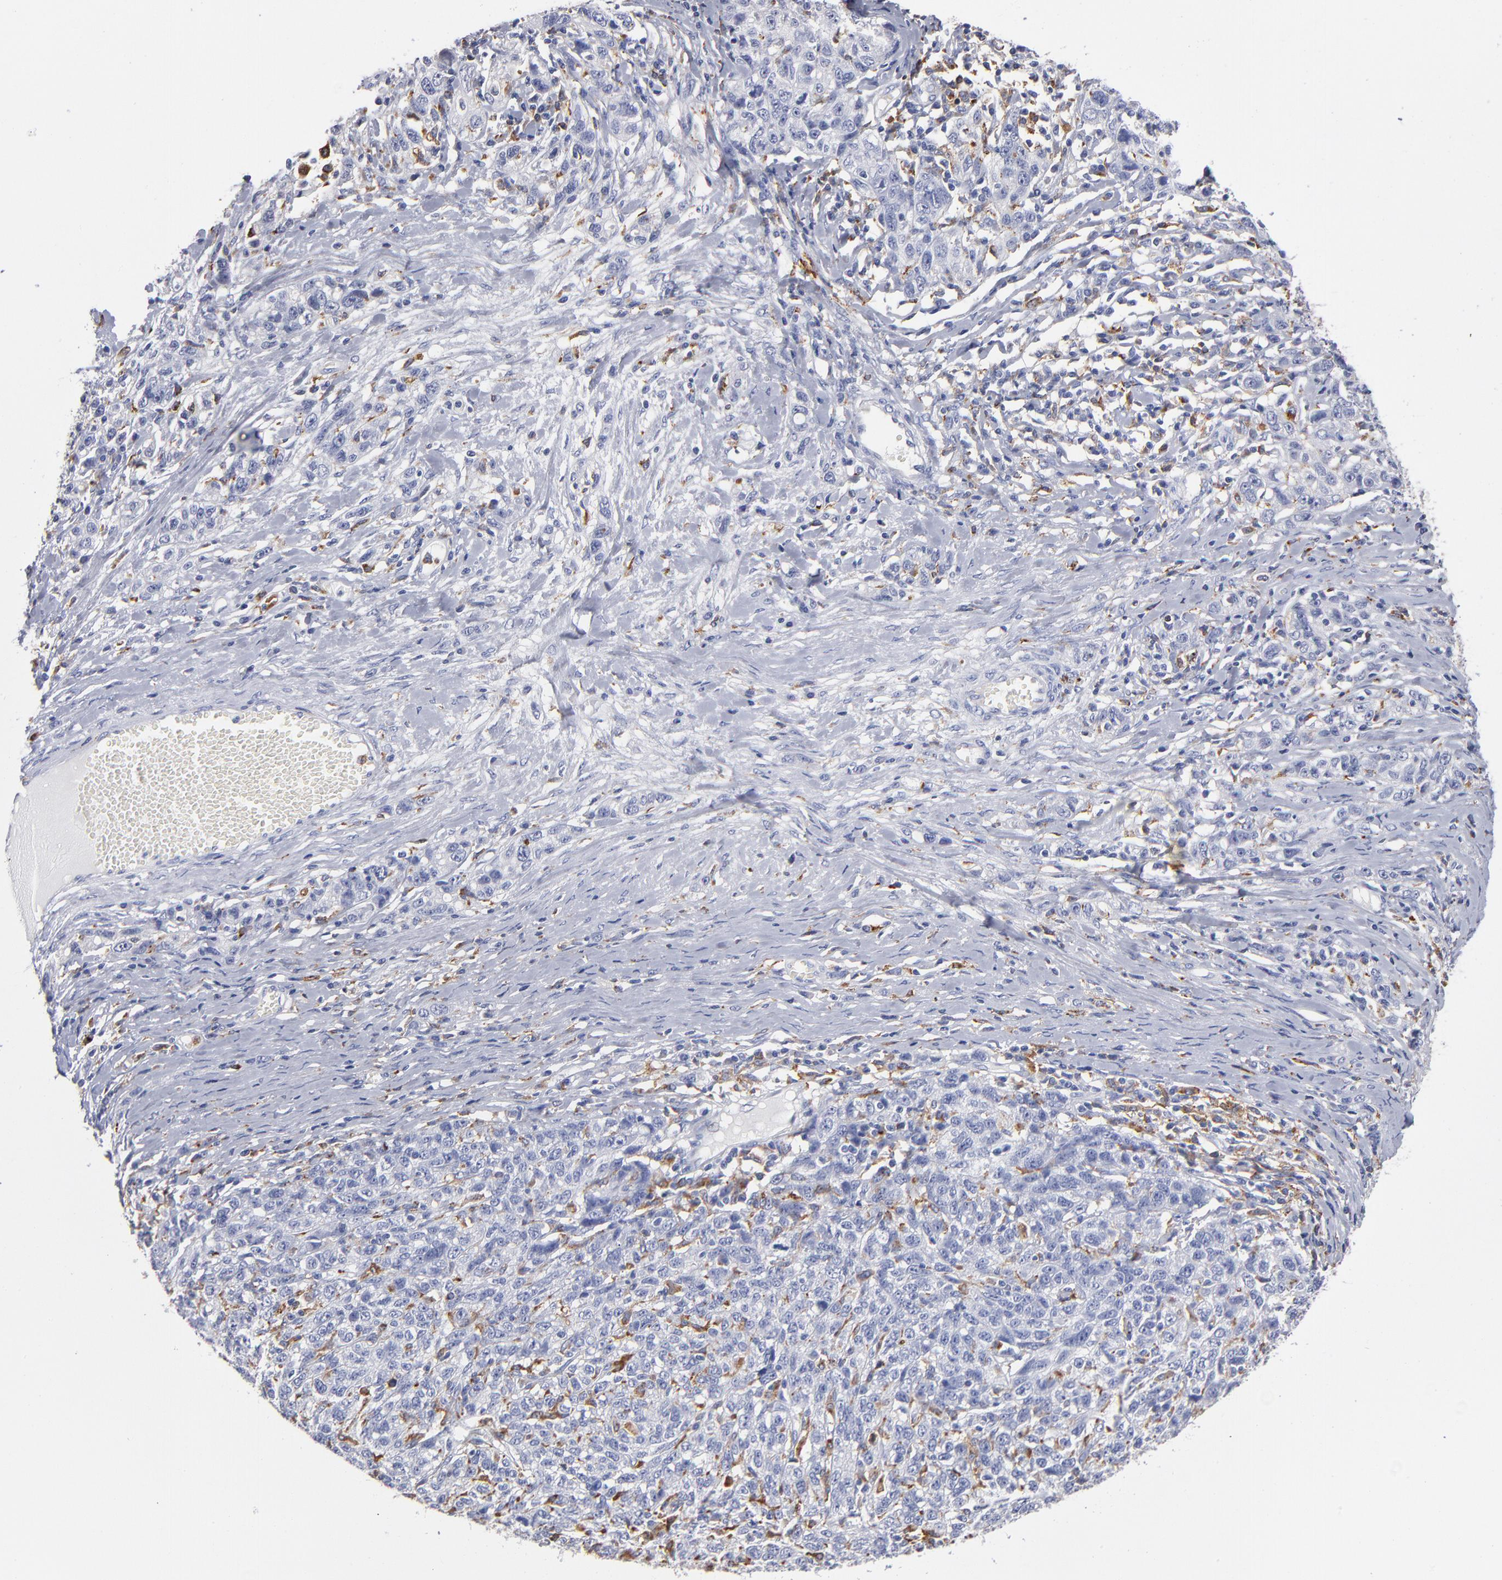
{"staining": {"intensity": "negative", "quantity": "none", "location": "none"}, "tissue": "ovarian cancer", "cell_type": "Tumor cells", "image_type": "cancer", "snomed": [{"axis": "morphology", "description": "Cystadenocarcinoma, serous, NOS"}, {"axis": "topography", "description": "Ovary"}], "caption": "This photomicrograph is of ovarian cancer (serous cystadenocarcinoma) stained with IHC to label a protein in brown with the nuclei are counter-stained blue. There is no positivity in tumor cells.", "gene": "CD180", "patient": {"sex": "female", "age": 71}}